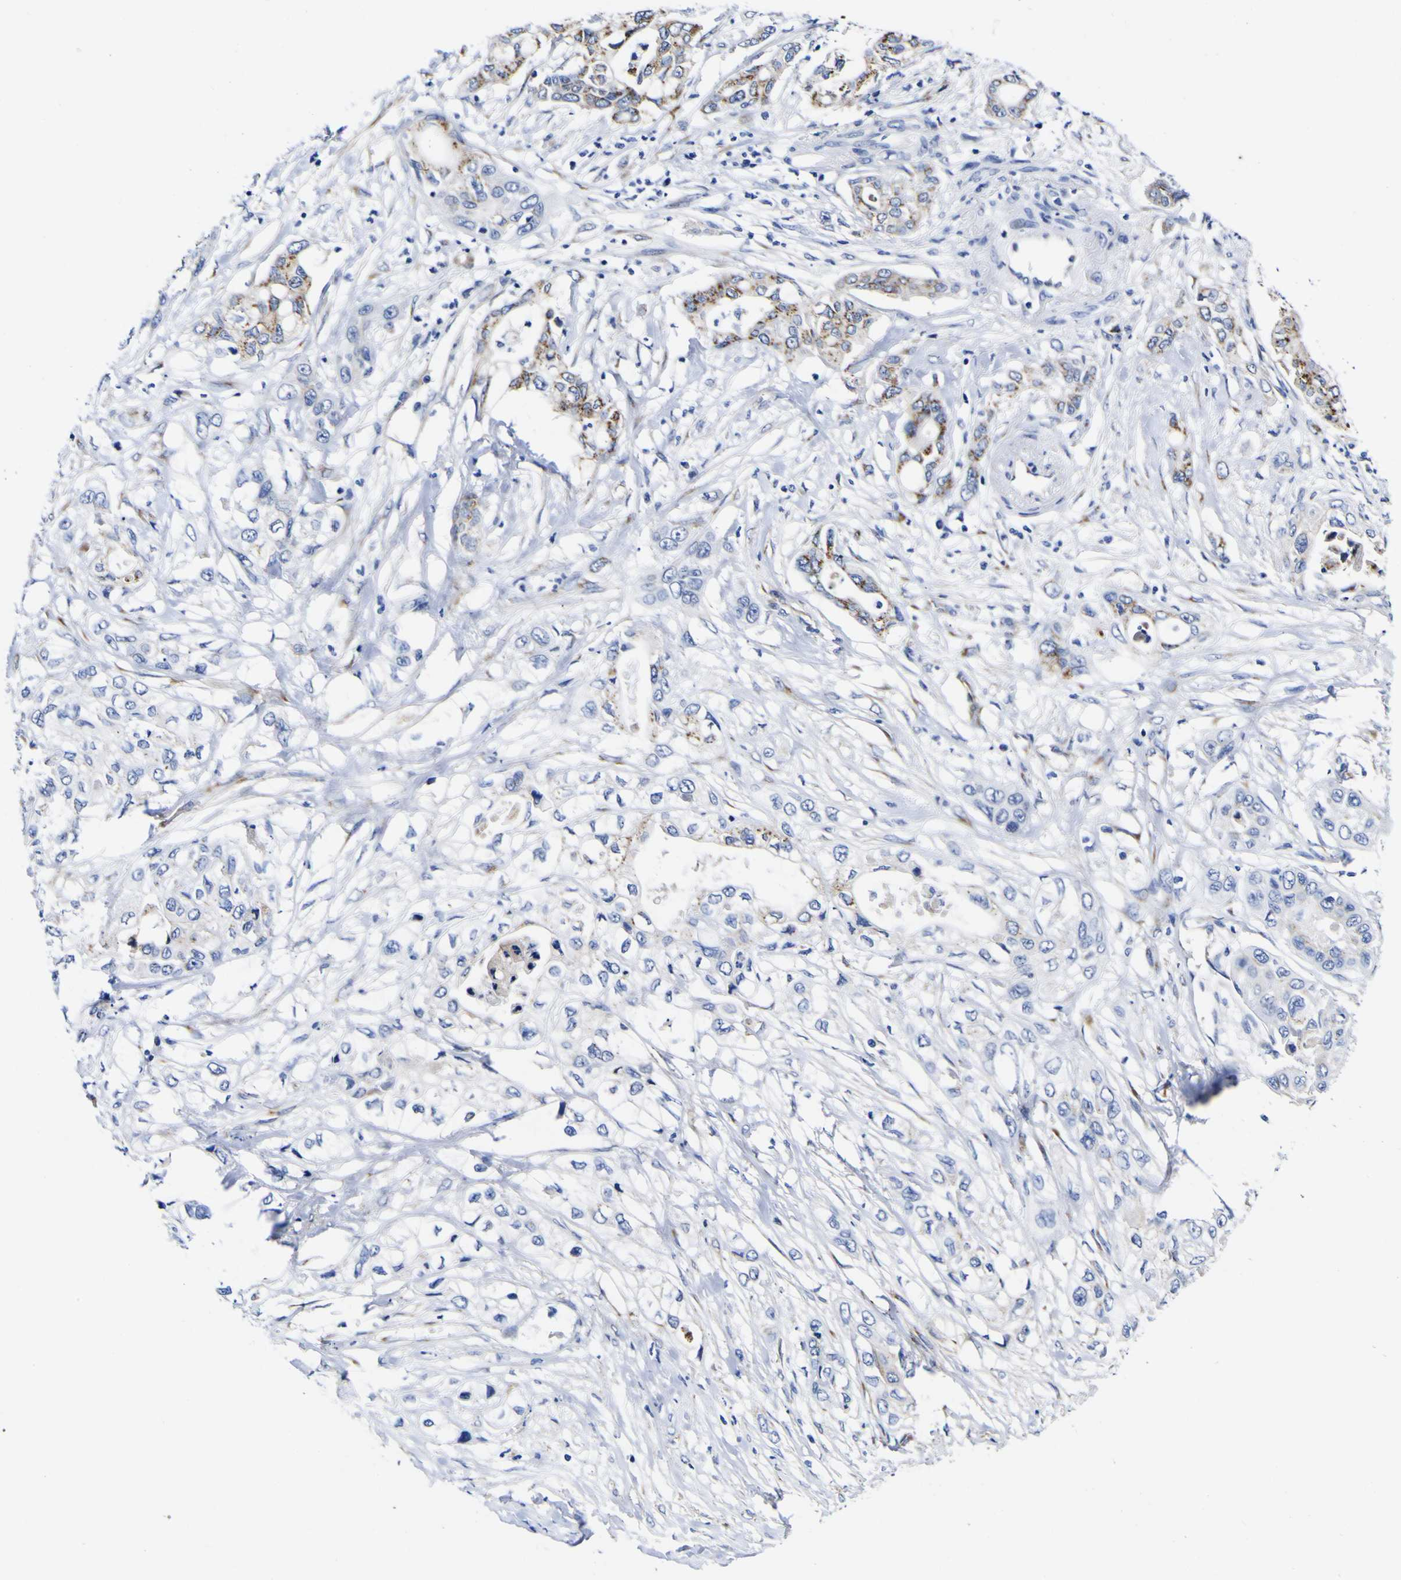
{"staining": {"intensity": "moderate", "quantity": "<25%", "location": "cytoplasmic/membranous"}, "tissue": "pancreatic cancer", "cell_type": "Tumor cells", "image_type": "cancer", "snomed": [{"axis": "morphology", "description": "Adenocarcinoma, NOS"}, {"axis": "topography", "description": "Pancreas"}], "caption": "The photomicrograph exhibits a brown stain indicating the presence of a protein in the cytoplasmic/membranous of tumor cells in adenocarcinoma (pancreatic). (DAB (3,3'-diaminobenzidine) IHC with brightfield microscopy, high magnification).", "gene": "GOLM1", "patient": {"sex": "female", "age": 70}}